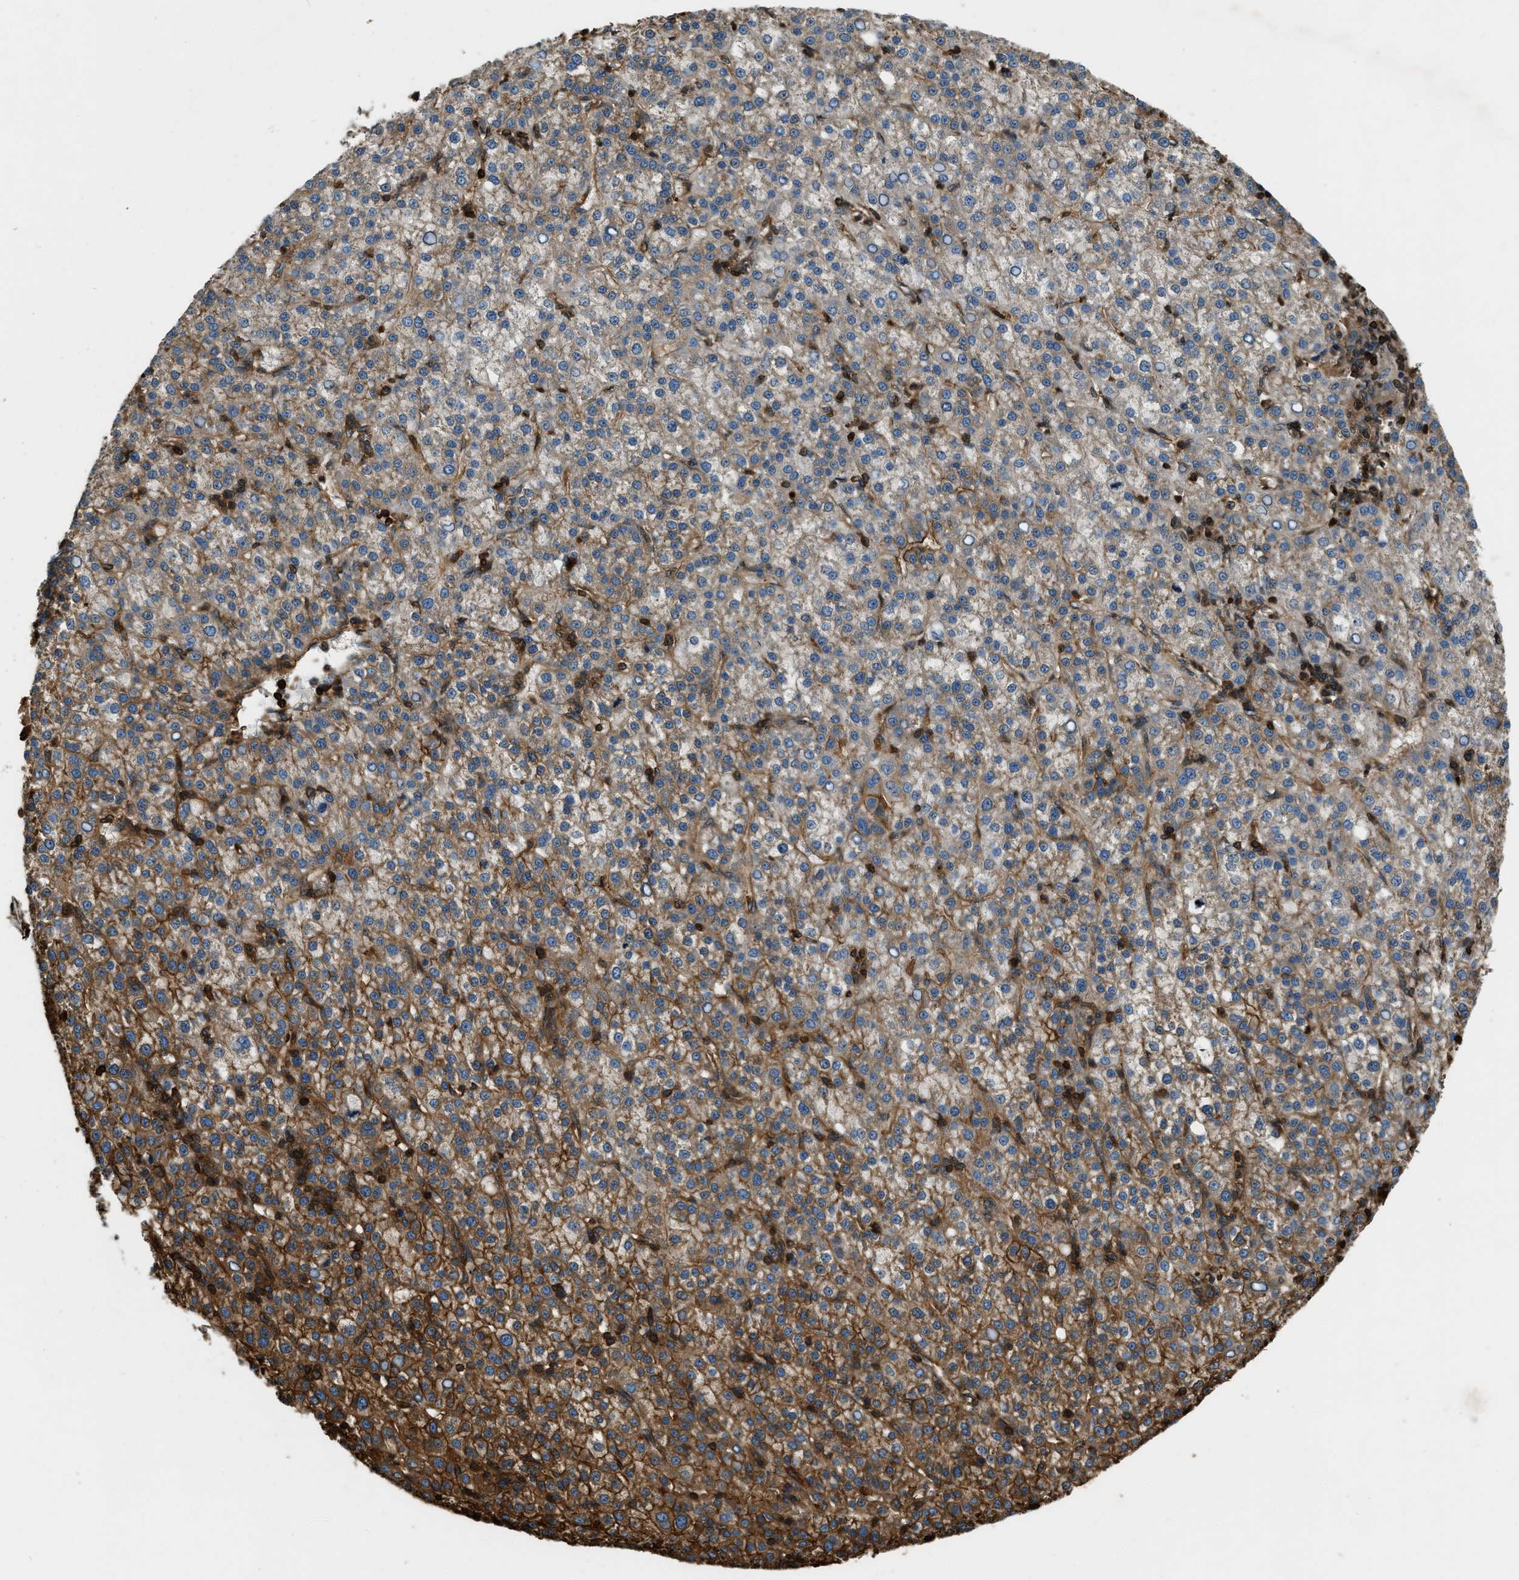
{"staining": {"intensity": "moderate", "quantity": "25%-75%", "location": "cytoplasmic/membranous"}, "tissue": "liver cancer", "cell_type": "Tumor cells", "image_type": "cancer", "snomed": [{"axis": "morphology", "description": "Carcinoma, Hepatocellular, NOS"}, {"axis": "topography", "description": "Liver"}], "caption": "Approximately 25%-75% of tumor cells in liver hepatocellular carcinoma show moderate cytoplasmic/membranous protein expression as visualized by brown immunohistochemical staining.", "gene": "YARS1", "patient": {"sex": "female", "age": 58}}